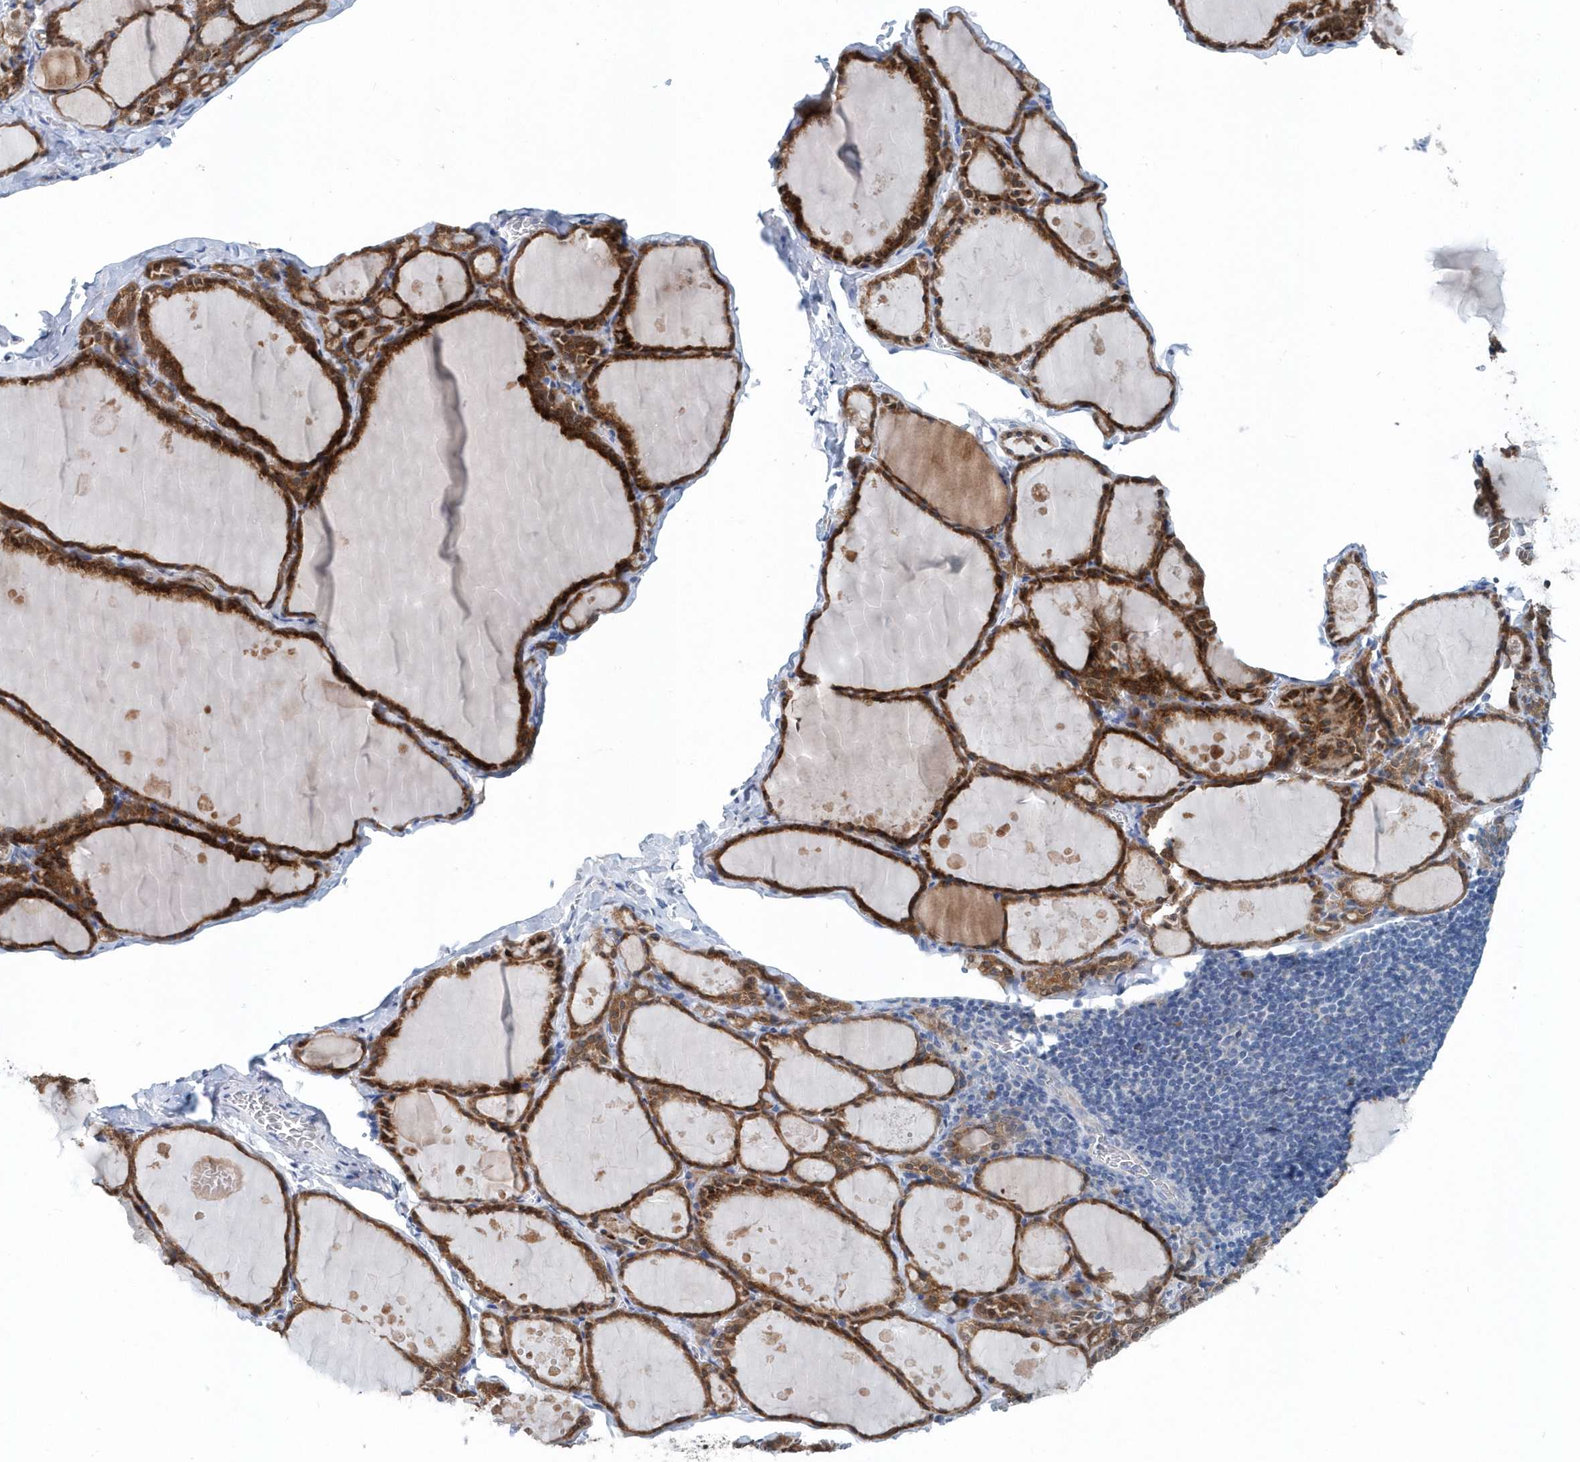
{"staining": {"intensity": "moderate", "quantity": ">75%", "location": "cytoplasmic/membranous"}, "tissue": "thyroid gland", "cell_type": "Glandular cells", "image_type": "normal", "snomed": [{"axis": "morphology", "description": "Normal tissue, NOS"}, {"axis": "topography", "description": "Thyroid gland"}], "caption": "Immunohistochemistry (IHC) of benign human thyroid gland displays medium levels of moderate cytoplasmic/membranous staining in approximately >75% of glandular cells.", "gene": "PFN2", "patient": {"sex": "male", "age": 56}}